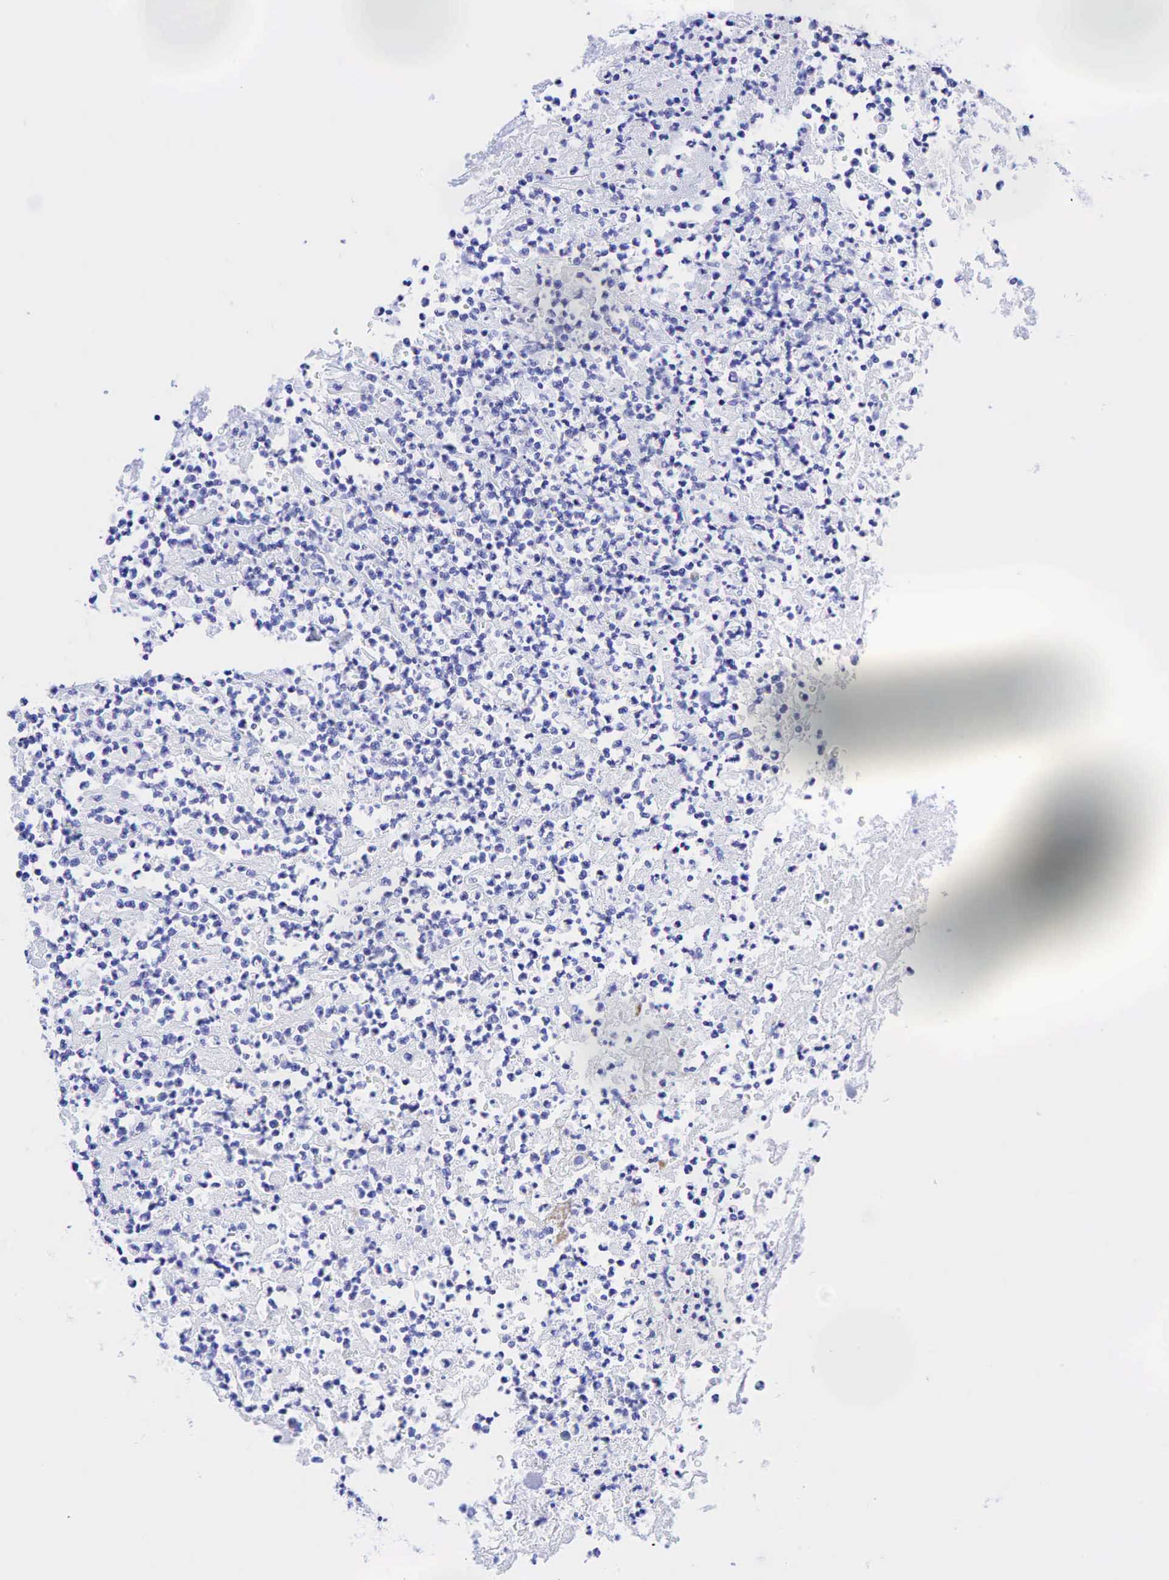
{"staining": {"intensity": "negative", "quantity": "none", "location": "none"}, "tissue": "colorectal cancer", "cell_type": "Tumor cells", "image_type": "cancer", "snomed": [{"axis": "morphology", "description": "Adenocarcinoma, NOS"}, {"axis": "topography", "description": "Rectum"}], "caption": "A histopathology image of human colorectal cancer (adenocarcinoma) is negative for staining in tumor cells. (IHC, brightfield microscopy, high magnification).", "gene": "CHGA", "patient": {"sex": "female", "age": 67}}